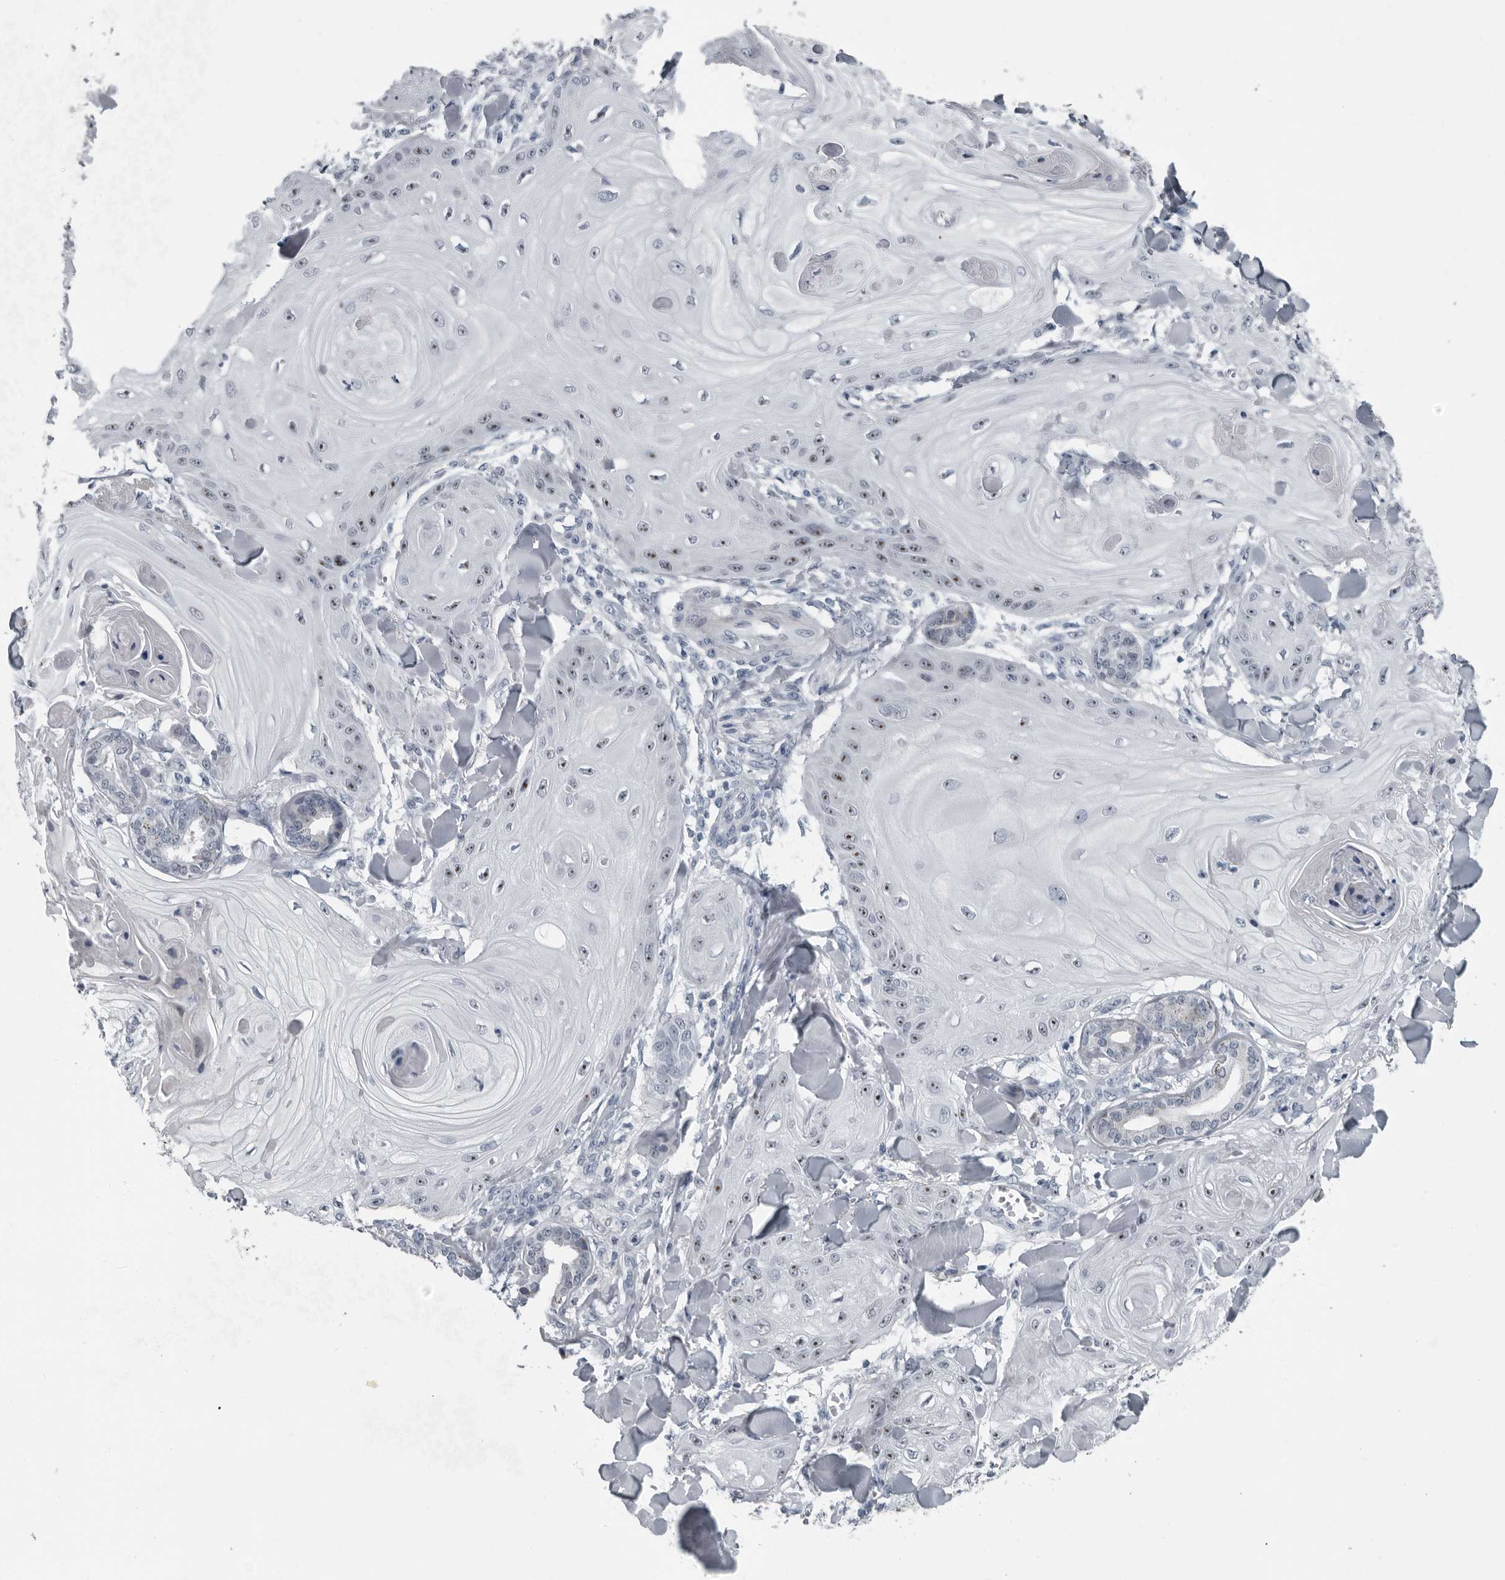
{"staining": {"intensity": "moderate", "quantity": "25%-75%", "location": "nuclear"}, "tissue": "skin cancer", "cell_type": "Tumor cells", "image_type": "cancer", "snomed": [{"axis": "morphology", "description": "Squamous cell carcinoma, NOS"}, {"axis": "topography", "description": "Skin"}], "caption": "A histopathology image of skin cancer stained for a protein displays moderate nuclear brown staining in tumor cells. Nuclei are stained in blue.", "gene": "PDCD11", "patient": {"sex": "male", "age": 74}}